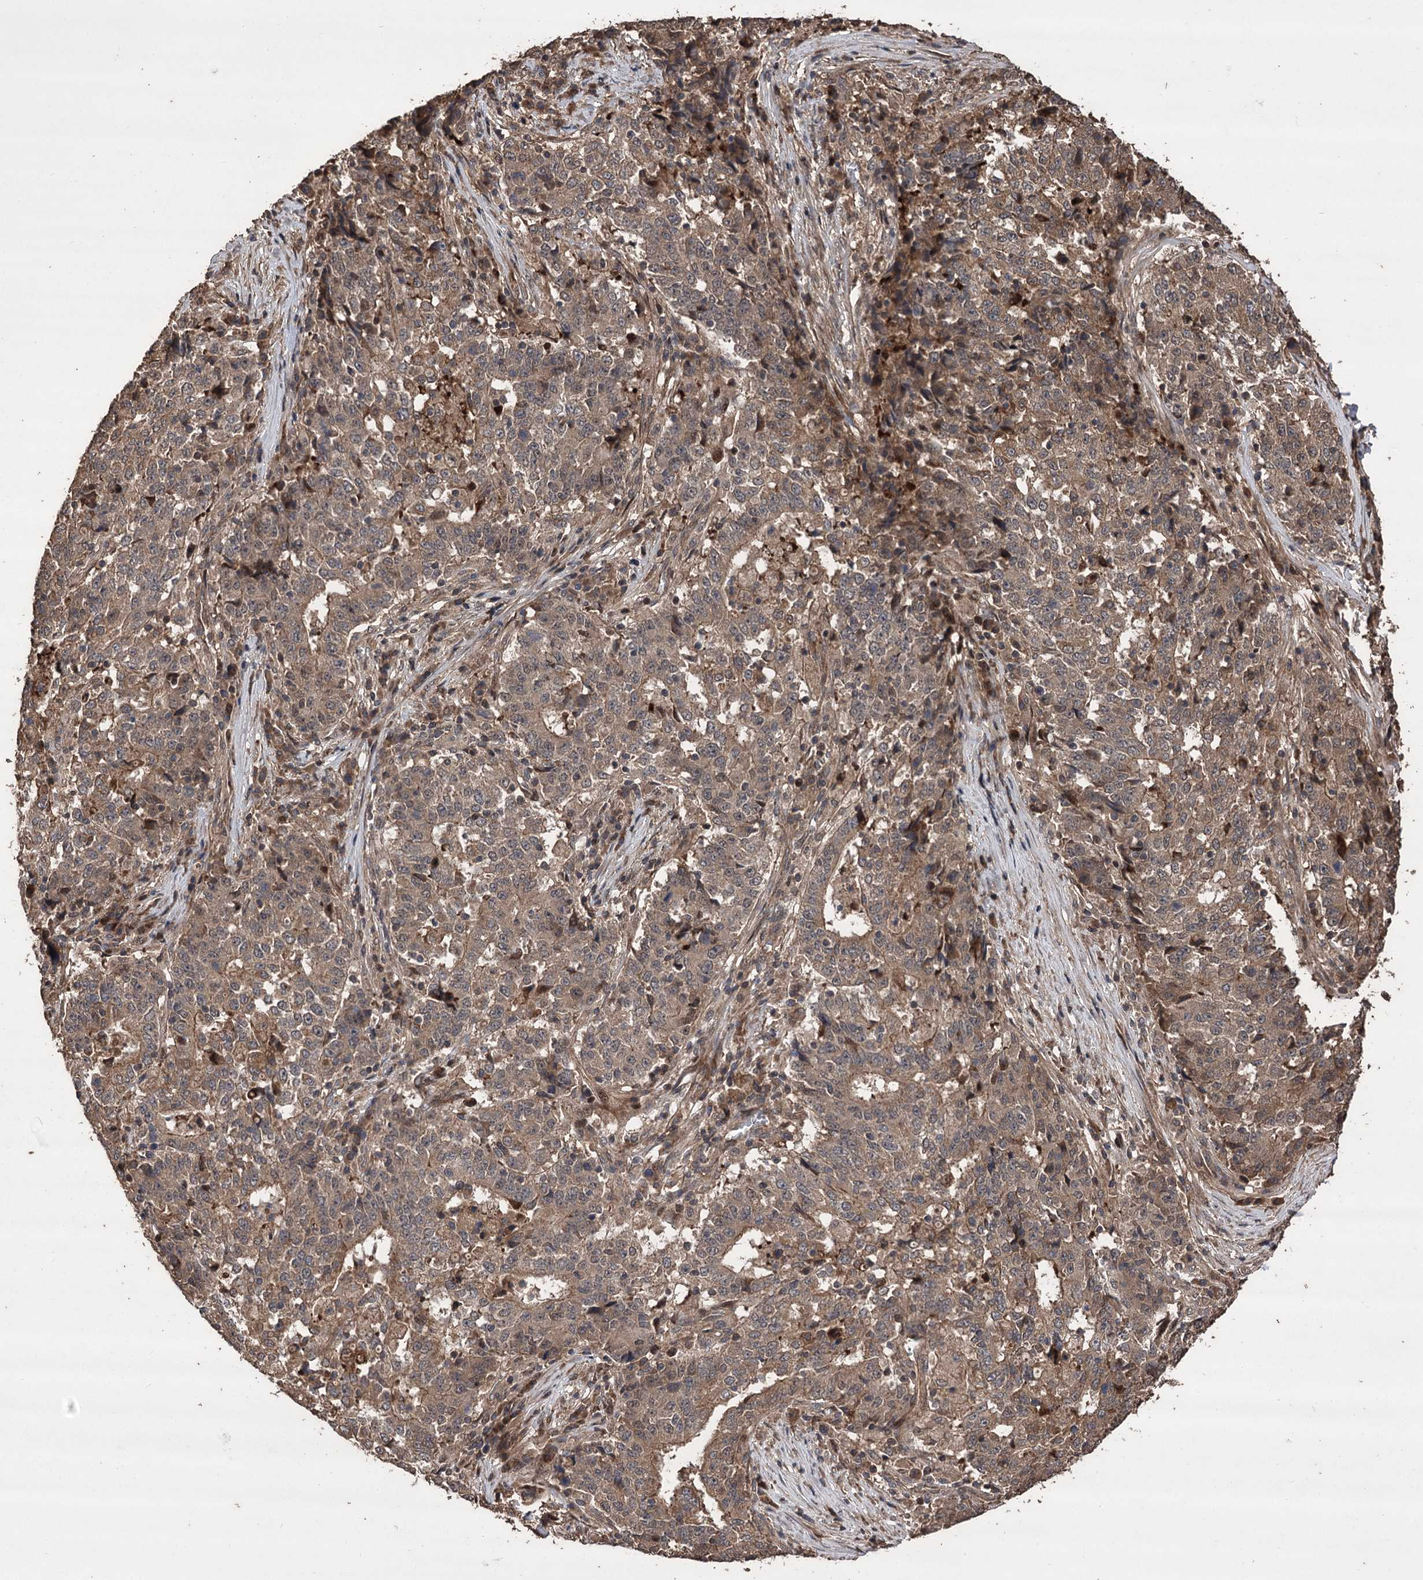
{"staining": {"intensity": "moderate", "quantity": ">75%", "location": "cytoplasmic/membranous"}, "tissue": "stomach cancer", "cell_type": "Tumor cells", "image_type": "cancer", "snomed": [{"axis": "morphology", "description": "Adenocarcinoma, NOS"}, {"axis": "topography", "description": "Stomach"}], "caption": "A histopathology image of stomach cancer stained for a protein shows moderate cytoplasmic/membranous brown staining in tumor cells.", "gene": "RASSF3", "patient": {"sex": "male", "age": 59}}